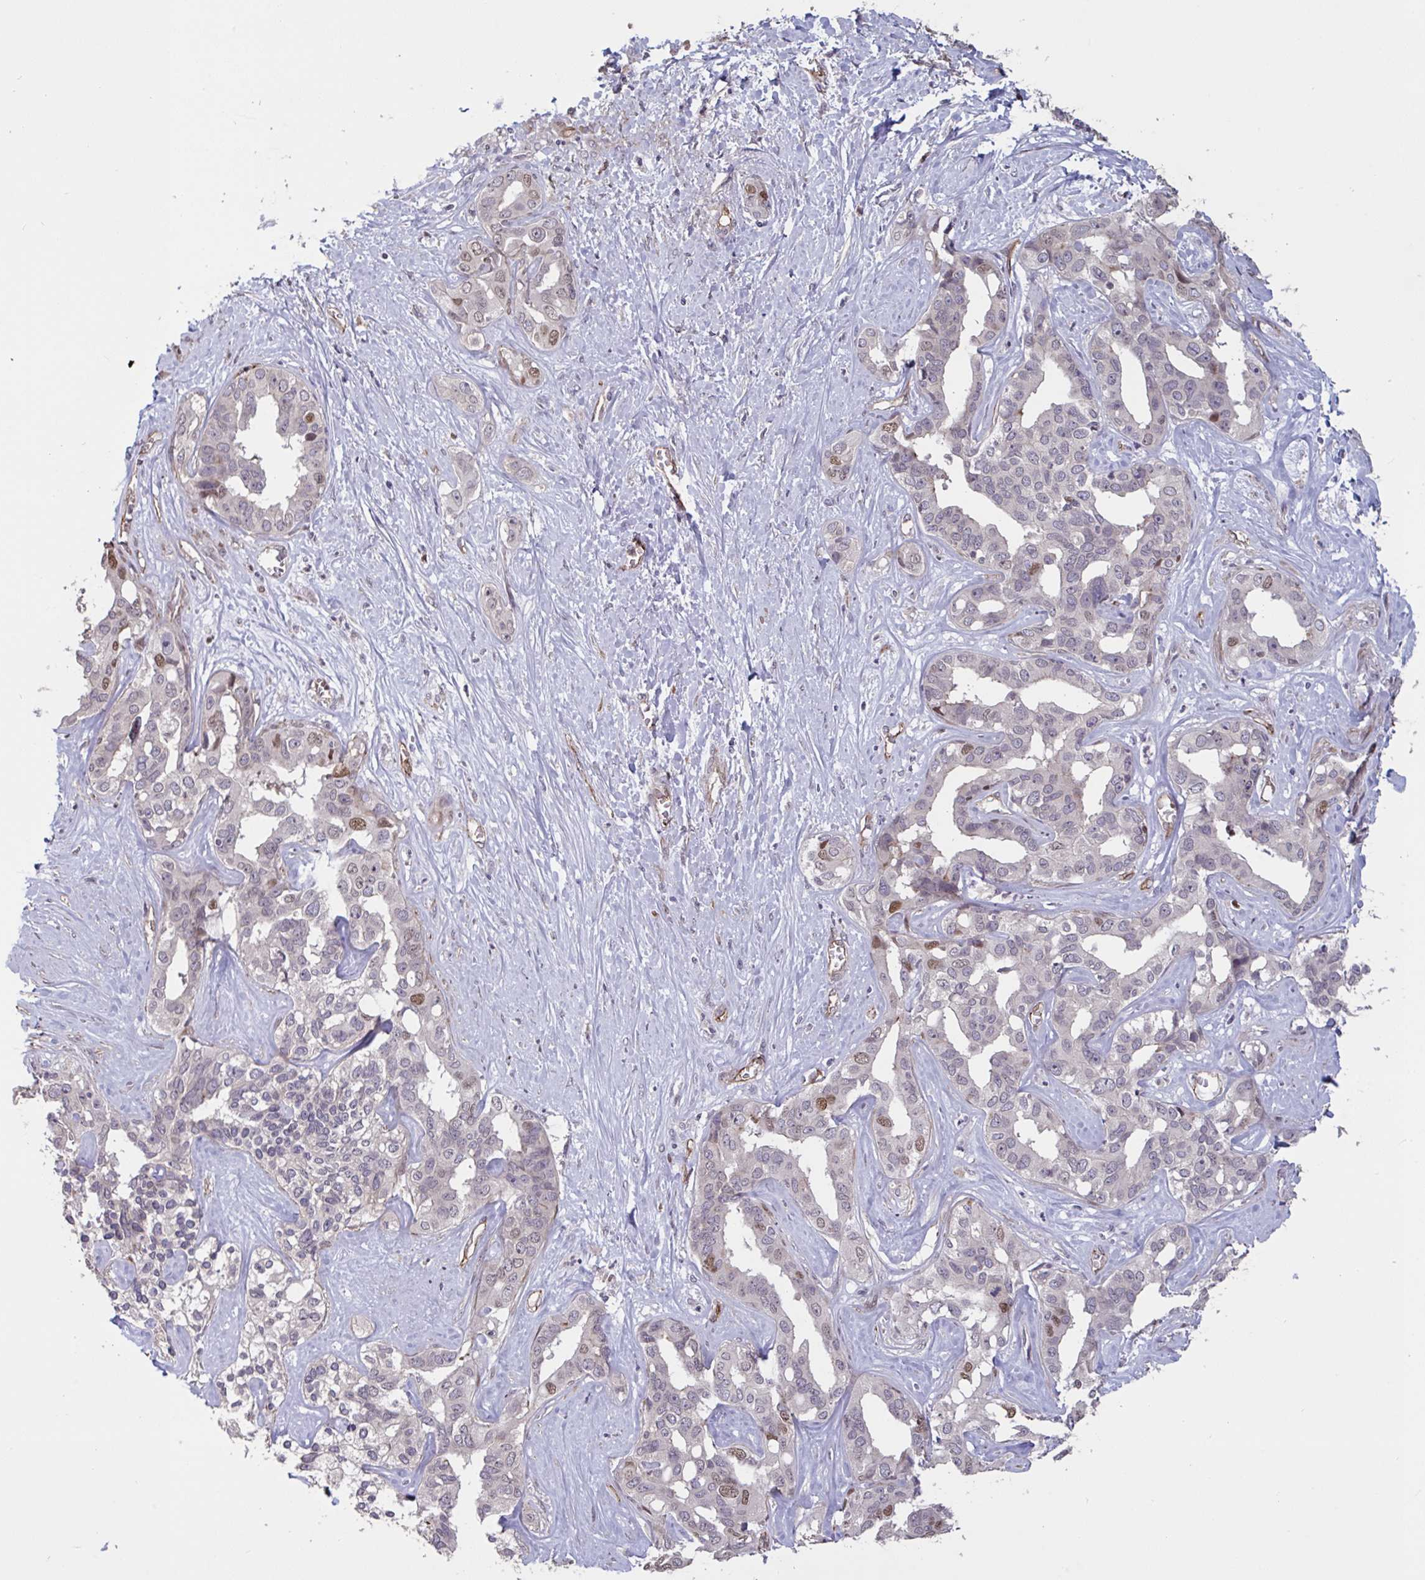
{"staining": {"intensity": "moderate", "quantity": "<25%", "location": "nuclear"}, "tissue": "liver cancer", "cell_type": "Tumor cells", "image_type": "cancer", "snomed": [{"axis": "morphology", "description": "Cholangiocarcinoma"}, {"axis": "topography", "description": "Liver"}], "caption": "Immunohistochemical staining of liver cancer displays moderate nuclear protein positivity in approximately <25% of tumor cells. (DAB IHC with brightfield microscopy, high magnification).", "gene": "IPO5", "patient": {"sex": "male", "age": 59}}